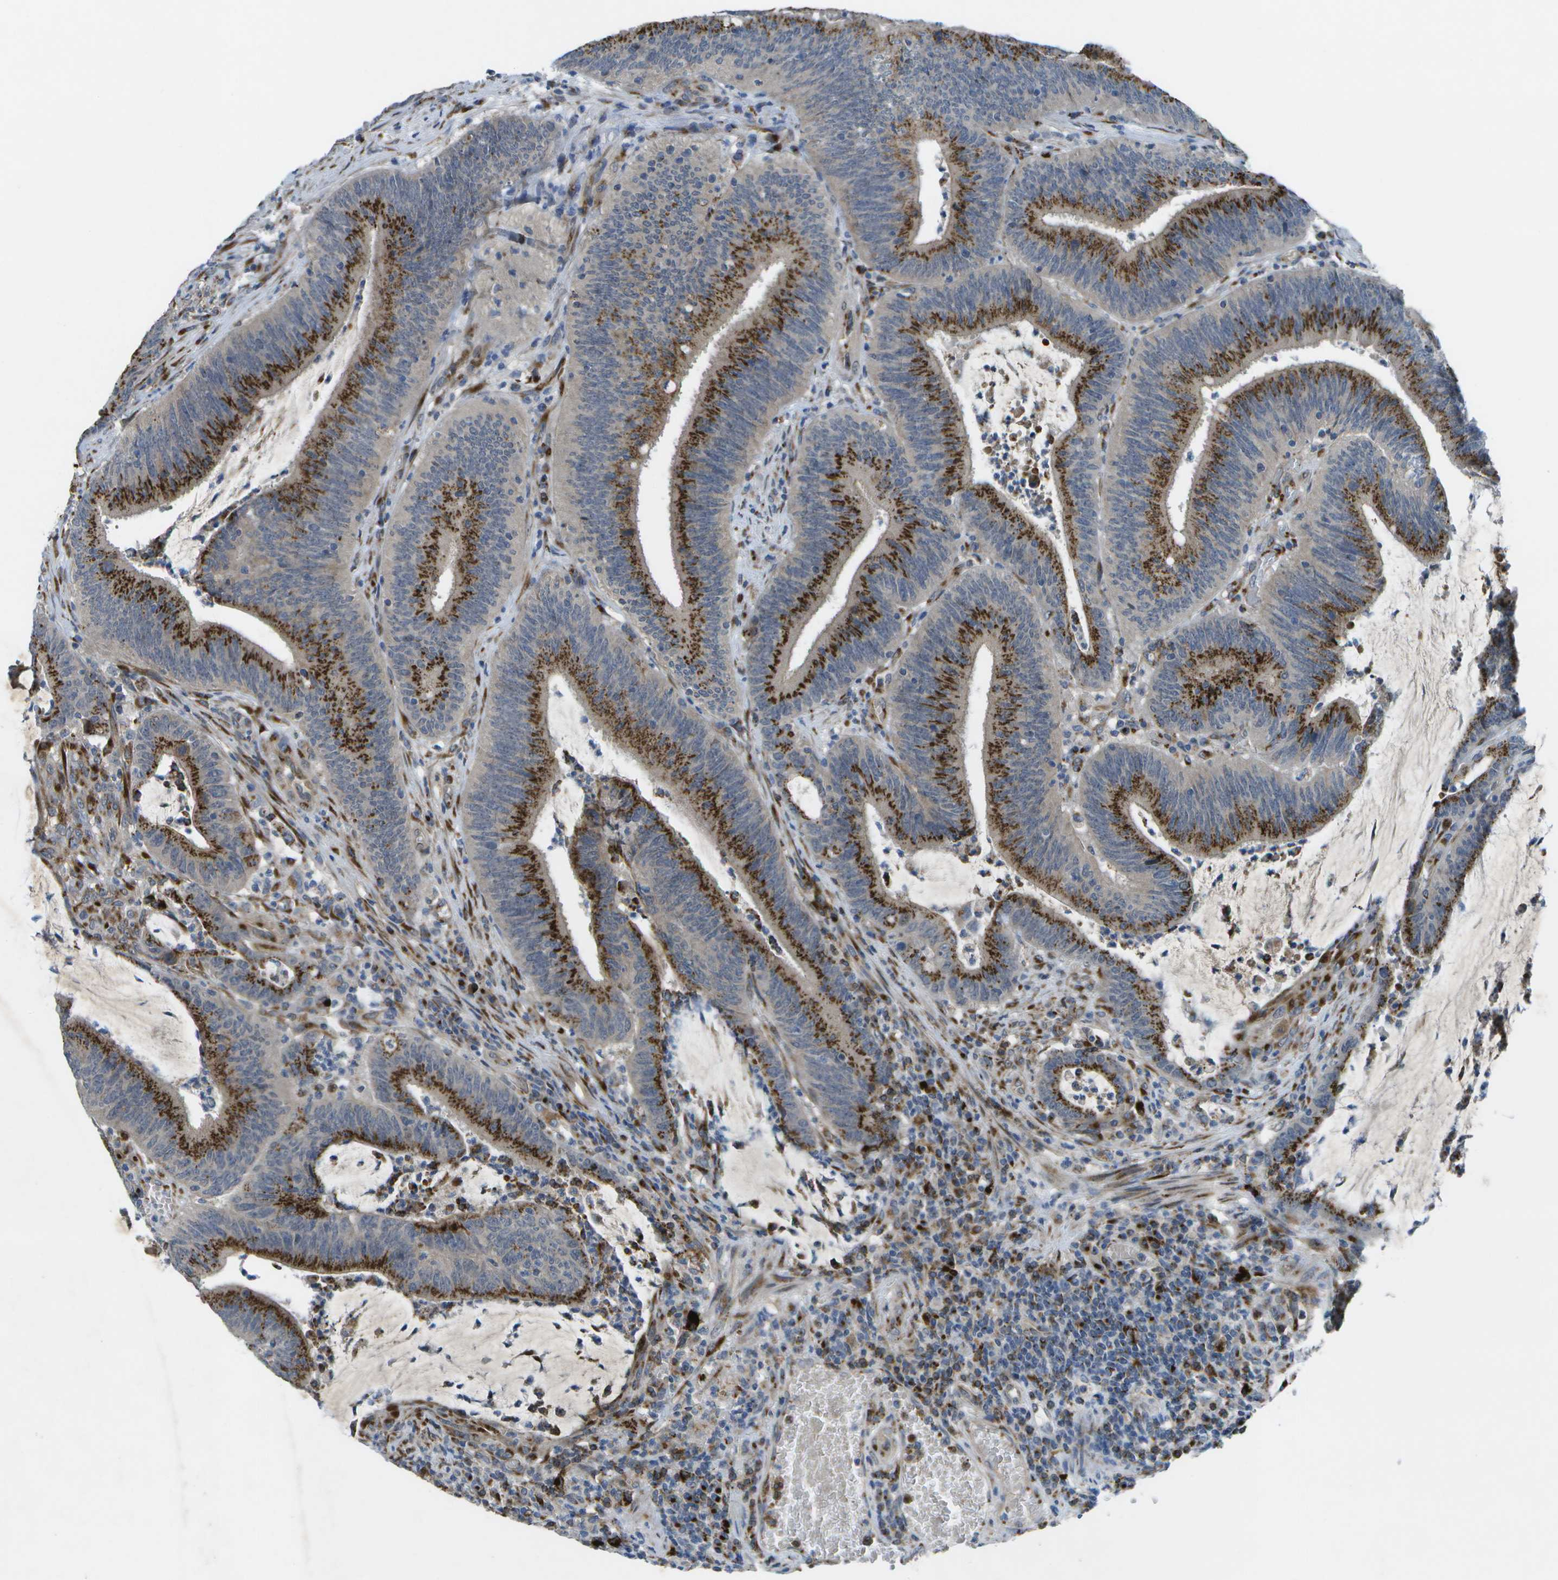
{"staining": {"intensity": "strong", "quantity": ">75%", "location": "cytoplasmic/membranous"}, "tissue": "colorectal cancer", "cell_type": "Tumor cells", "image_type": "cancer", "snomed": [{"axis": "morphology", "description": "Normal tissue, NOS"}, {"axis": "morphology", "description": "Adenocarcinoma, NOS"}, {"axis": "topography", "description": "Rectum"}], "caption": "Immunohistochemical staining of colorectal cancer (adenocarcinoma) displays high levels of strong cytoplasmic/membranous protein expression in approximately >75% of tumor cells. Immunohistochemistry (ihc) stains the protein of interest in brown and the nuclei are stained blue.", "gene": "QSOX2", "patient": {"sex": "female", "age": 66}}